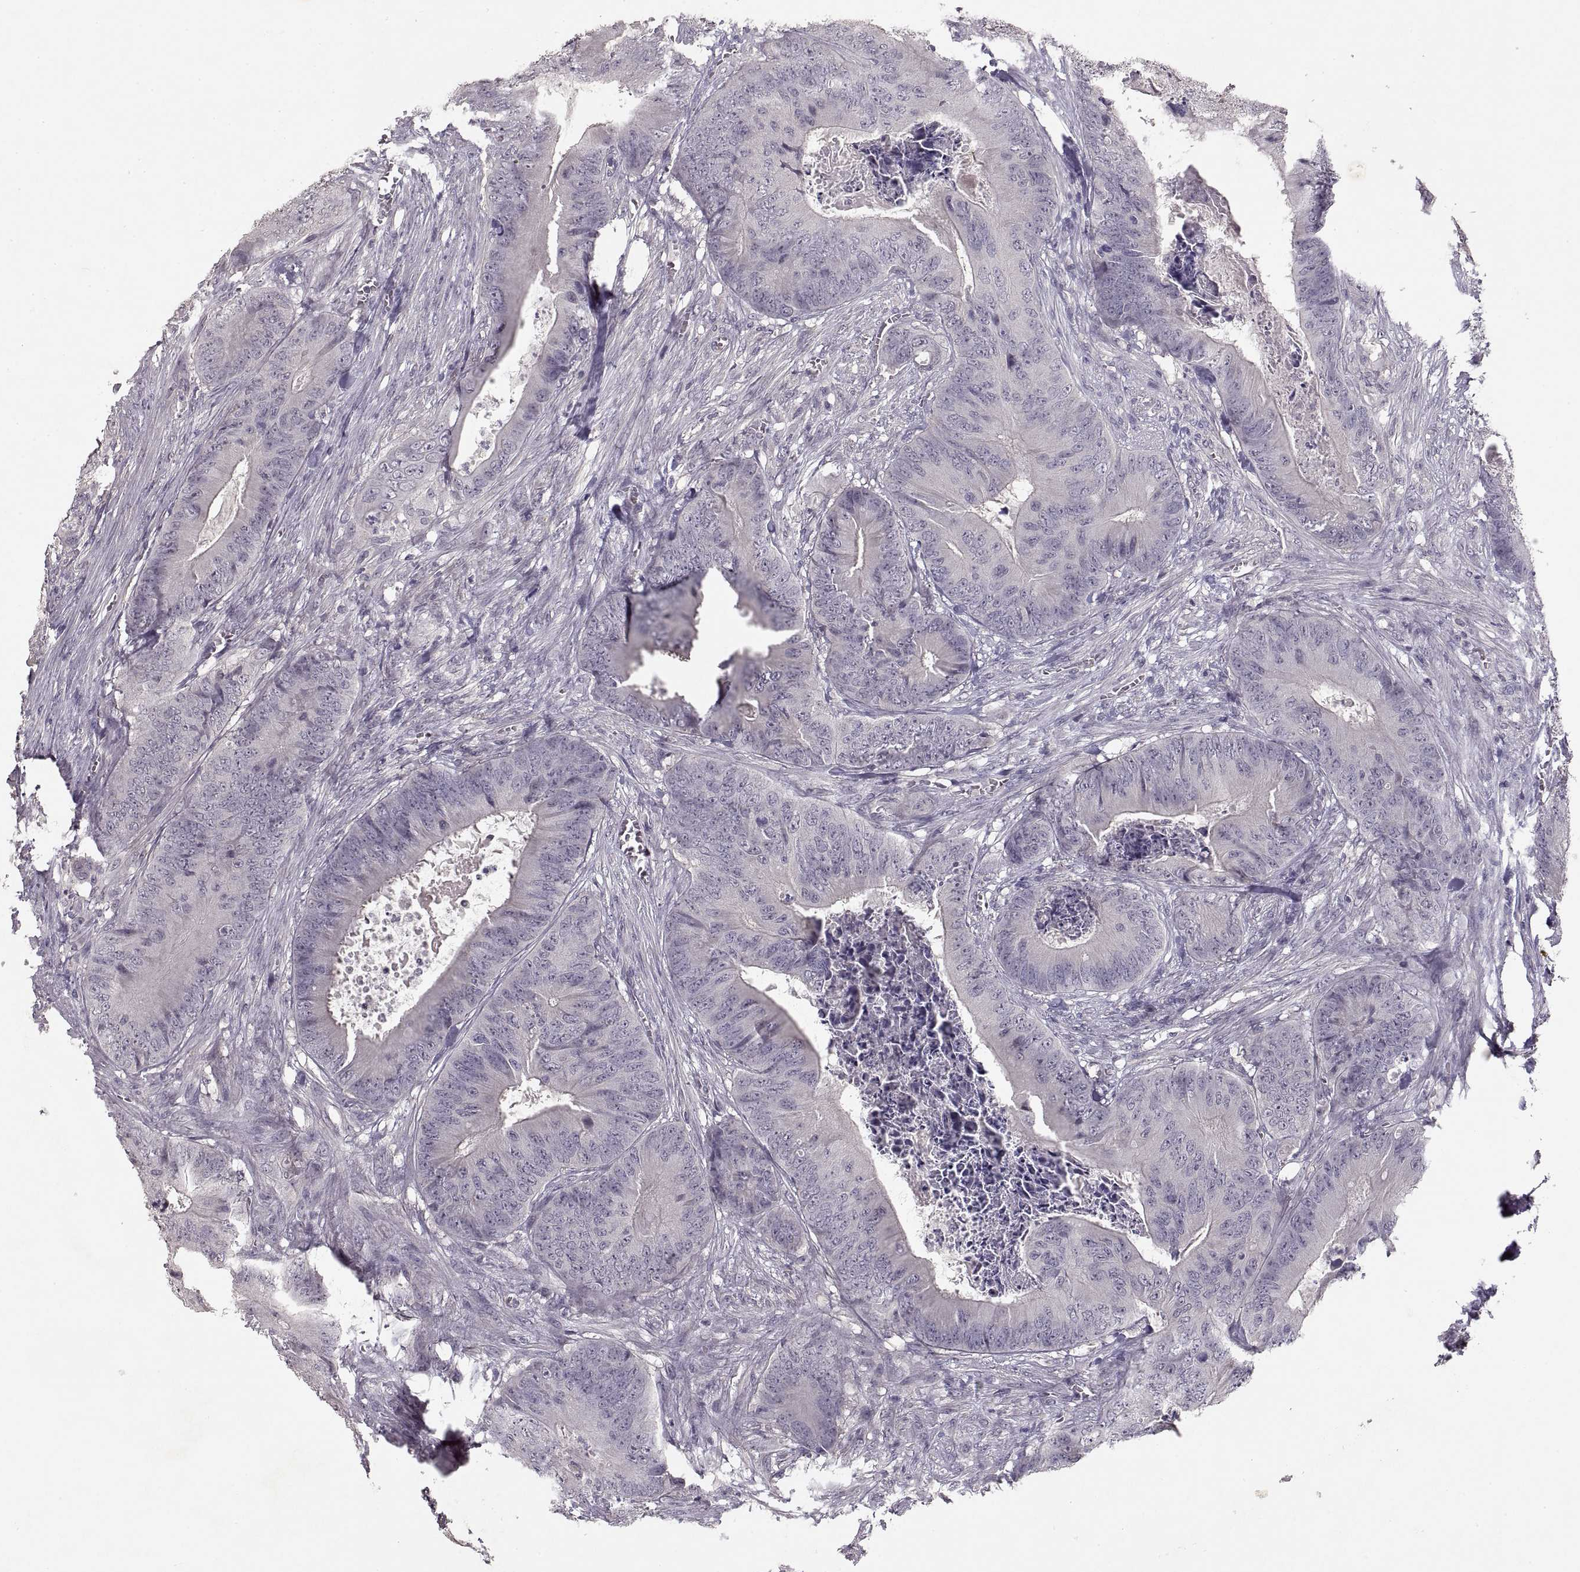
{"staining": {"intensity": "negative", "quantity": "none", "location": "none"}, "tissue": "colorectal cancer", "cell_type": "Tumor cells", "image_type": "cancer", "snomed": [{"axis": "morphology", "description": "Adenocarcinoma, NOS"}, {"axis": "topography", "description": "Colon"}], "caption": "Immunohistochemistry image of neoplastic tissue: colorectal cancer stained with DAB (3,3'-diaminobenzidine) demonstrates no significant protein expression in tumor cells. Nuclei are stained in blue.", "gene": "ADAM11", "patient": {"sex": "male", "age": 84}}